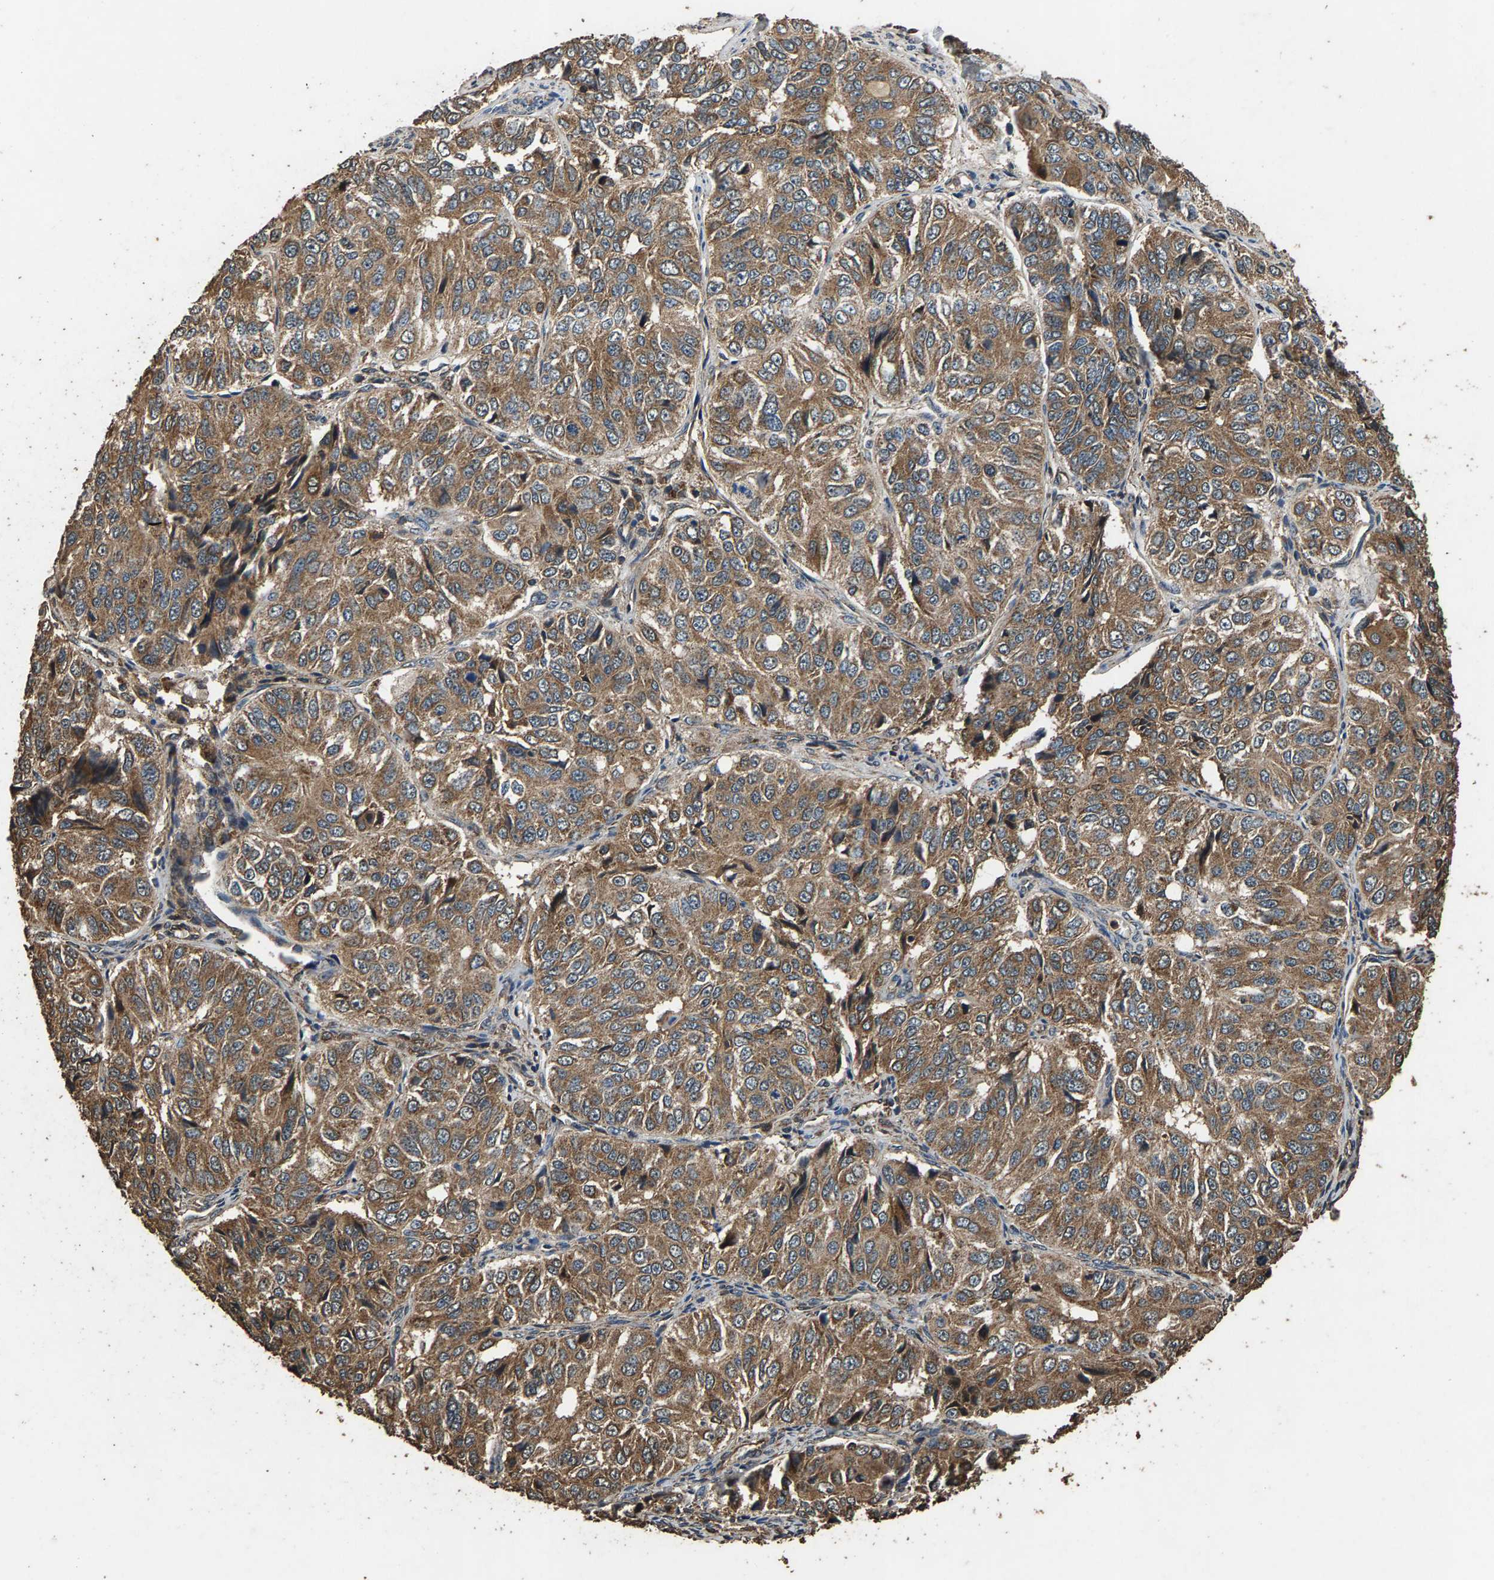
{"staining": {"intensity": "moderate", "quantity": ">75%", "location": "cytoplasmic/membranous"}, "tissue": "ovarian cancer", "cell_type": "Tumor cells", "image_type": "cancer", "snomed": [{"axis": "morphology", "description": "Carcinoma, endometroid"}, {"axis": "topography", "description": "Ovary"}], "caption": "Moderate cytoplasmic/membranous expression is seen in about >75% of tumor cells in ovarian cancer.", "gene": "MRPL27", "patient": {"sex": "female", "age": 51}}